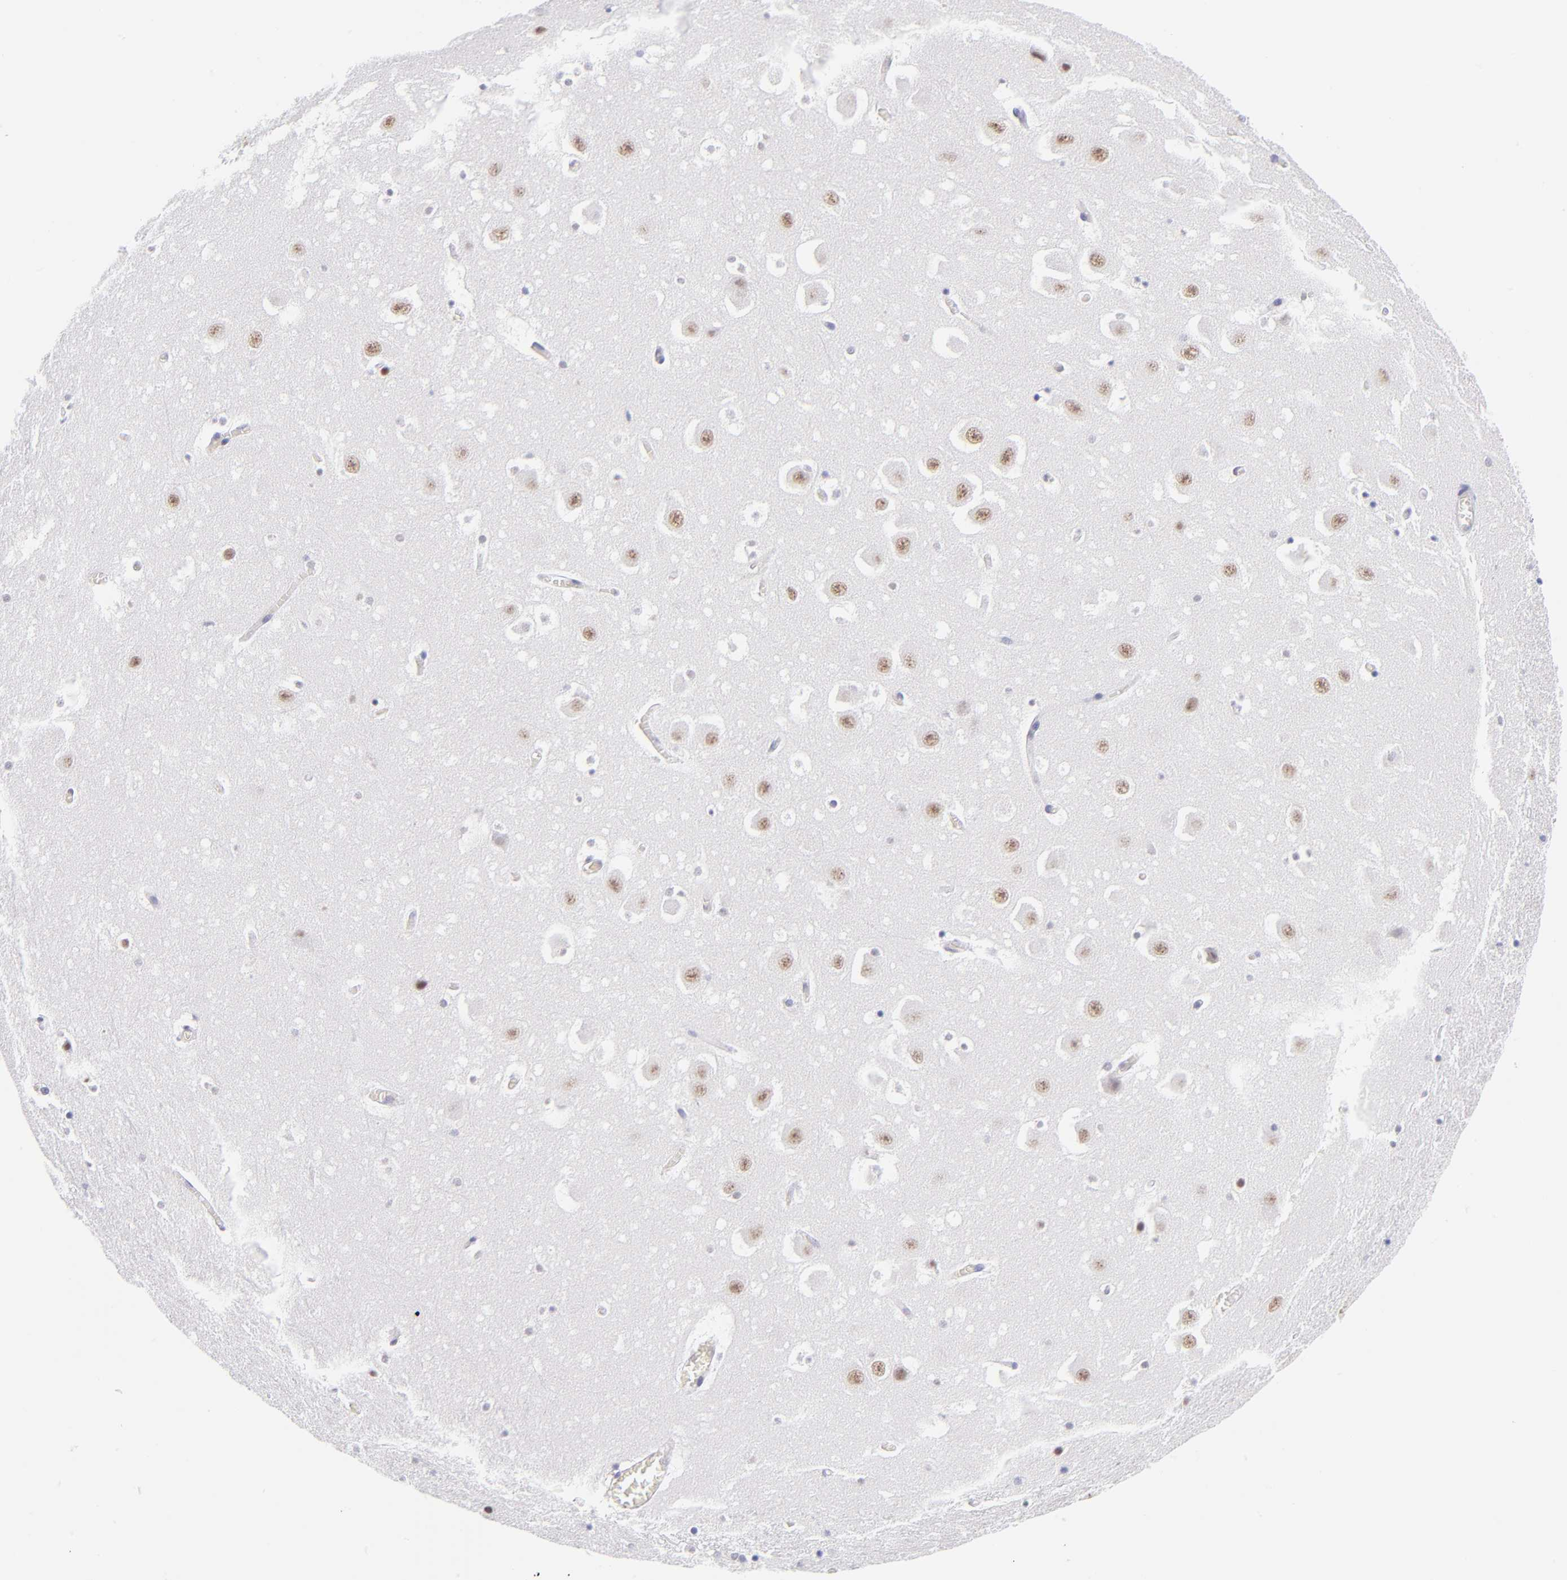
{"staining": {"intensity": "moderate", "quantity": "<25%", "location": "nuclear"}, "tissue": "hippocampus", "cell_type": "Glial cells", "image_type": "normal", "snomed": [{"axis": "morphology", "description": "Normal tissue, NOS"}, {"axis": "topography", "description": "Hippocampus"}], "caption": "Immunohistochemistry photomicrograph of unremarkable hippocampus: human hippocampus stained using IHC displays low levels of moderate protein expression localized specifically in the nuclear of glial cells, appearing as a nuclear brown color.", "gene": "SNRPB", "patient": {"sex": "male", "age": 45}}